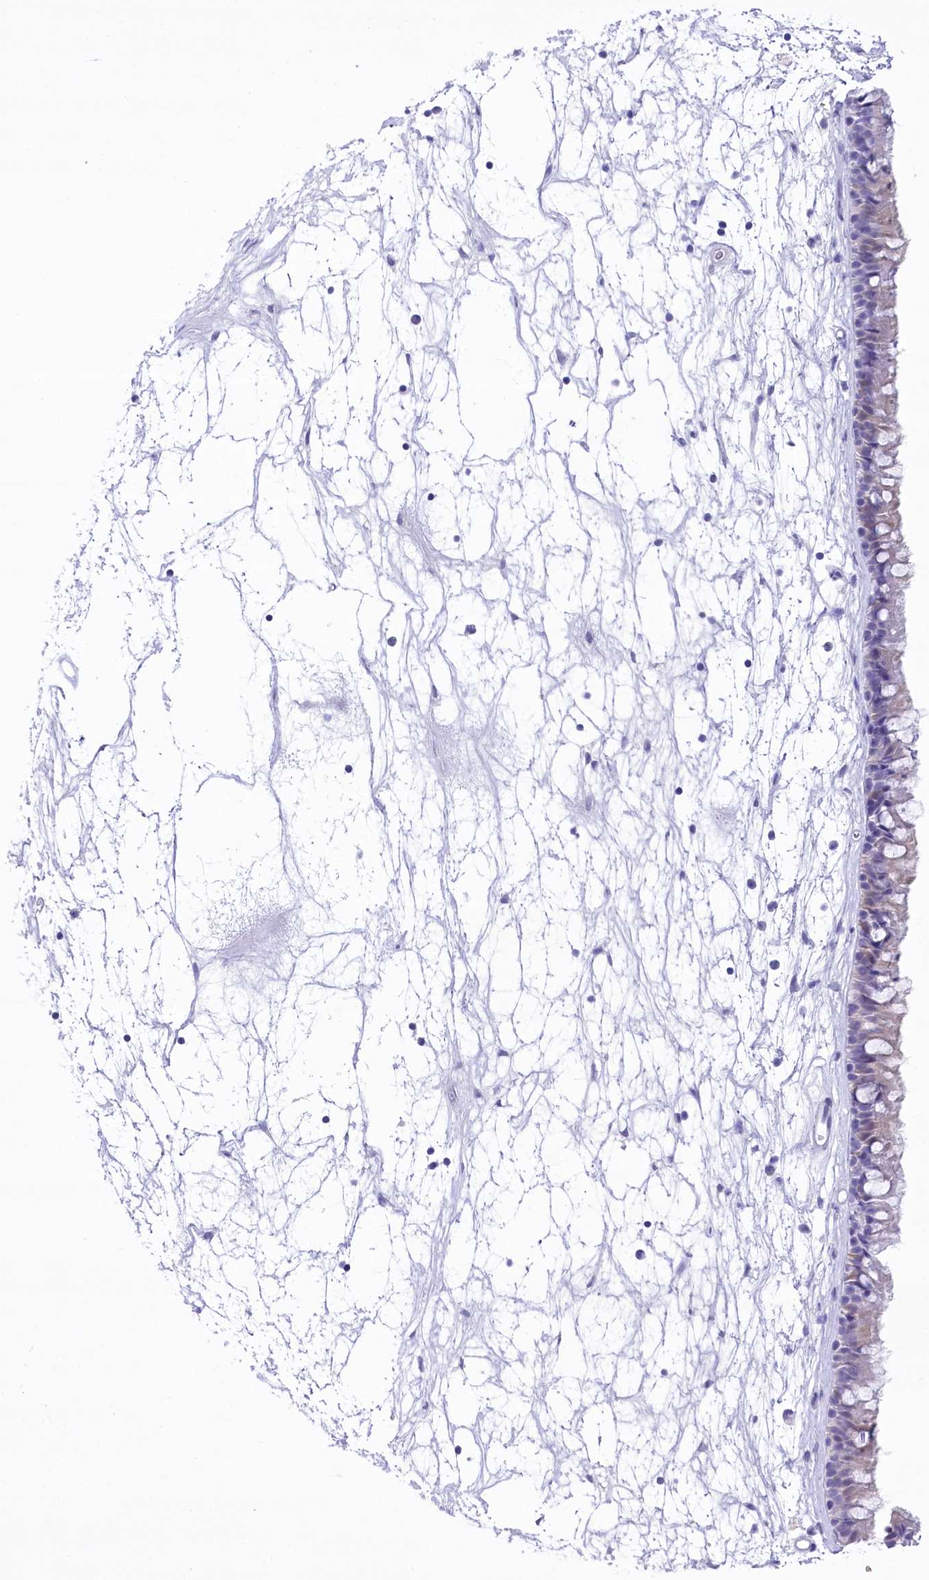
{"staining": {"intensity": "negative", "quantity": "none", "location": "none"}, "tissue": "nasopharynx", "cell_type": "Respiratory epithelial cells", "image_type": "normal", "snomed": [{"axis": "morphology", "description": "Normal tissue, NOS"}, {"axis": "topography", "description": "Nasopharynx"}], "caption": "This is a histopathology image of IHC staining of unremarkable nasopharynx, which shows no expression in respiratory epithelial cells. The staining was performed using DAB (3,3'-diaminobenzidine) to visualize the protein expression in brown, while the nuclei were stained in blue with hematoxylin (Magnification: 20x).", "gene": "PBLD", "patient": {"sex": "male", "age": 64}}